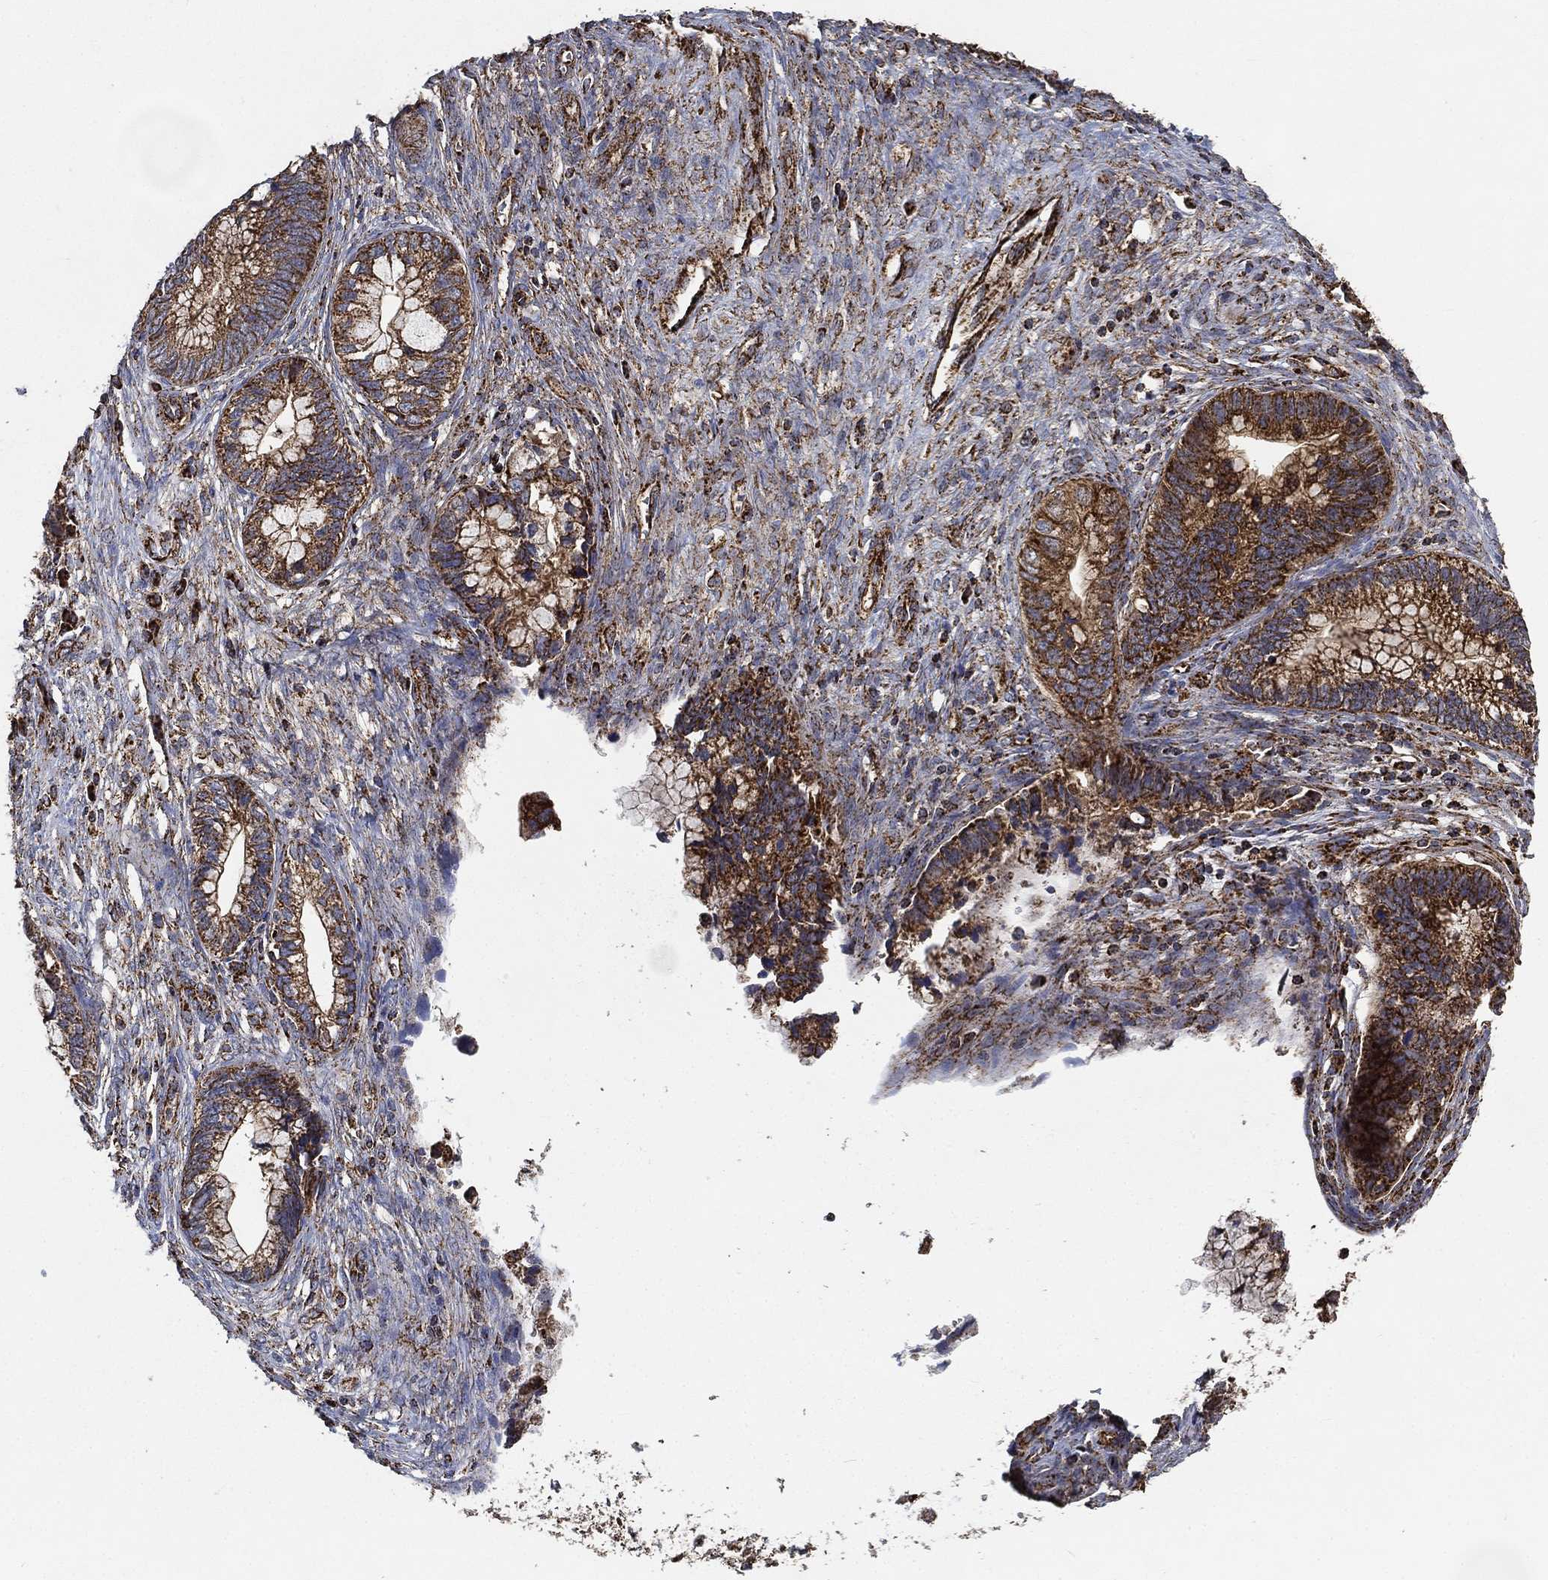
{"staining": {"intensity": "strong", "quantity": ">75%", "location": "cytoplasmic/membranous"}, "tissue": "cervical cancer", "cell_type": "Tumor cells", "image_type": "cancer", "snomed": [{"axis": "morphology", "description": "Adenocarcinoma, NOS"}, {"axis": "topography", "description": "Cervix"}], "caption": "High-power microscopy captured an immunohistochemistry photomicrograph of cervical adenocarcinoma, revealing strong cytoplasmic/membranous expression in about >75% of tumor cells.", "gene": "SLC38A7", "patient": {"sex": "female", "age": 44}}